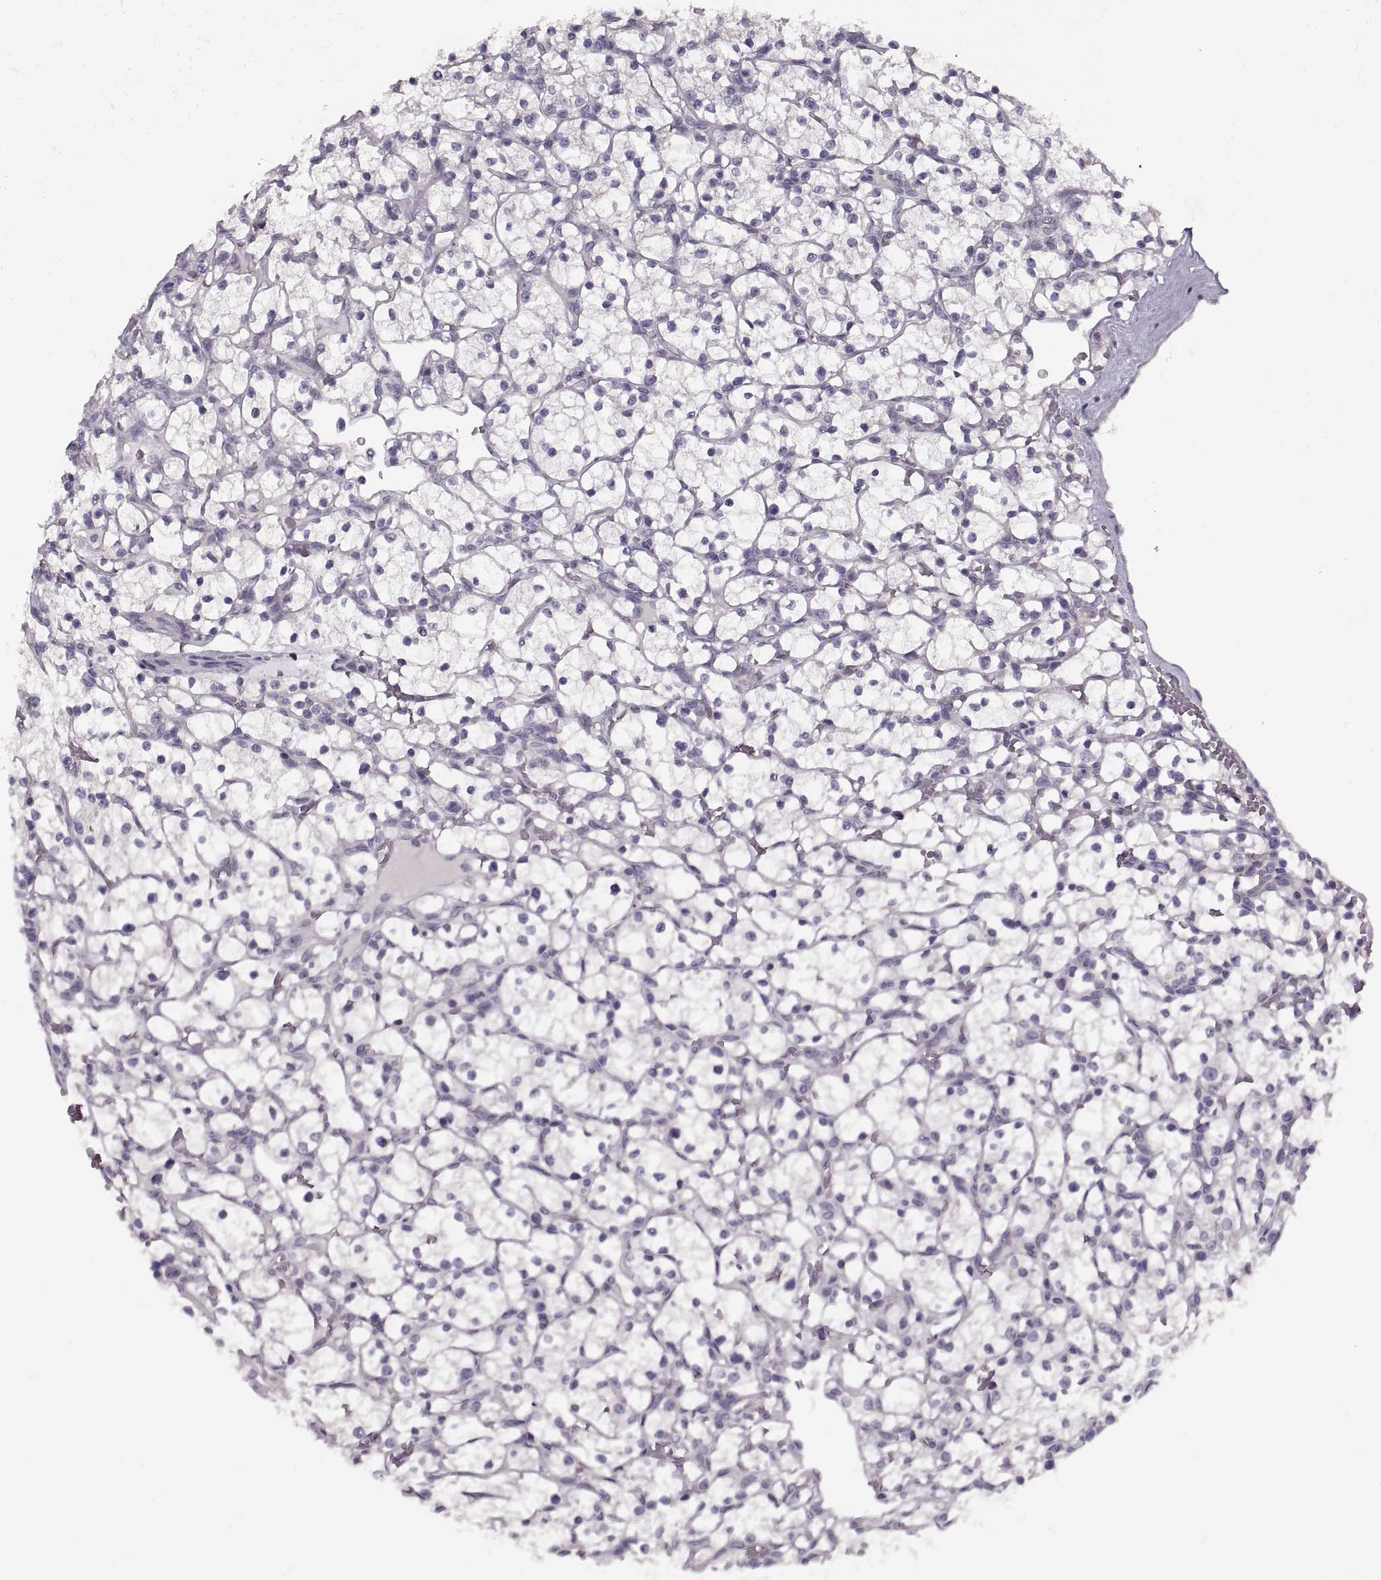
{"staining": {"intensity": "negative", "quantity": "none", "location": "none"}, "tissue": "renal cancer", "cell_type": "Tumor cells", "image_type": "cancer", "snomed": [{"axis": "morphology", "description": "Adenocarcinoma, NOS"}, {"axis": "topography", "description": "Kidney"}], "caption": "A photomicrograph of human renal cancer (adenocarcinoma) is negative for staining in tumor cells.", "gene": "PRSS54", "patient": {"sex": "female", "age": 64}}